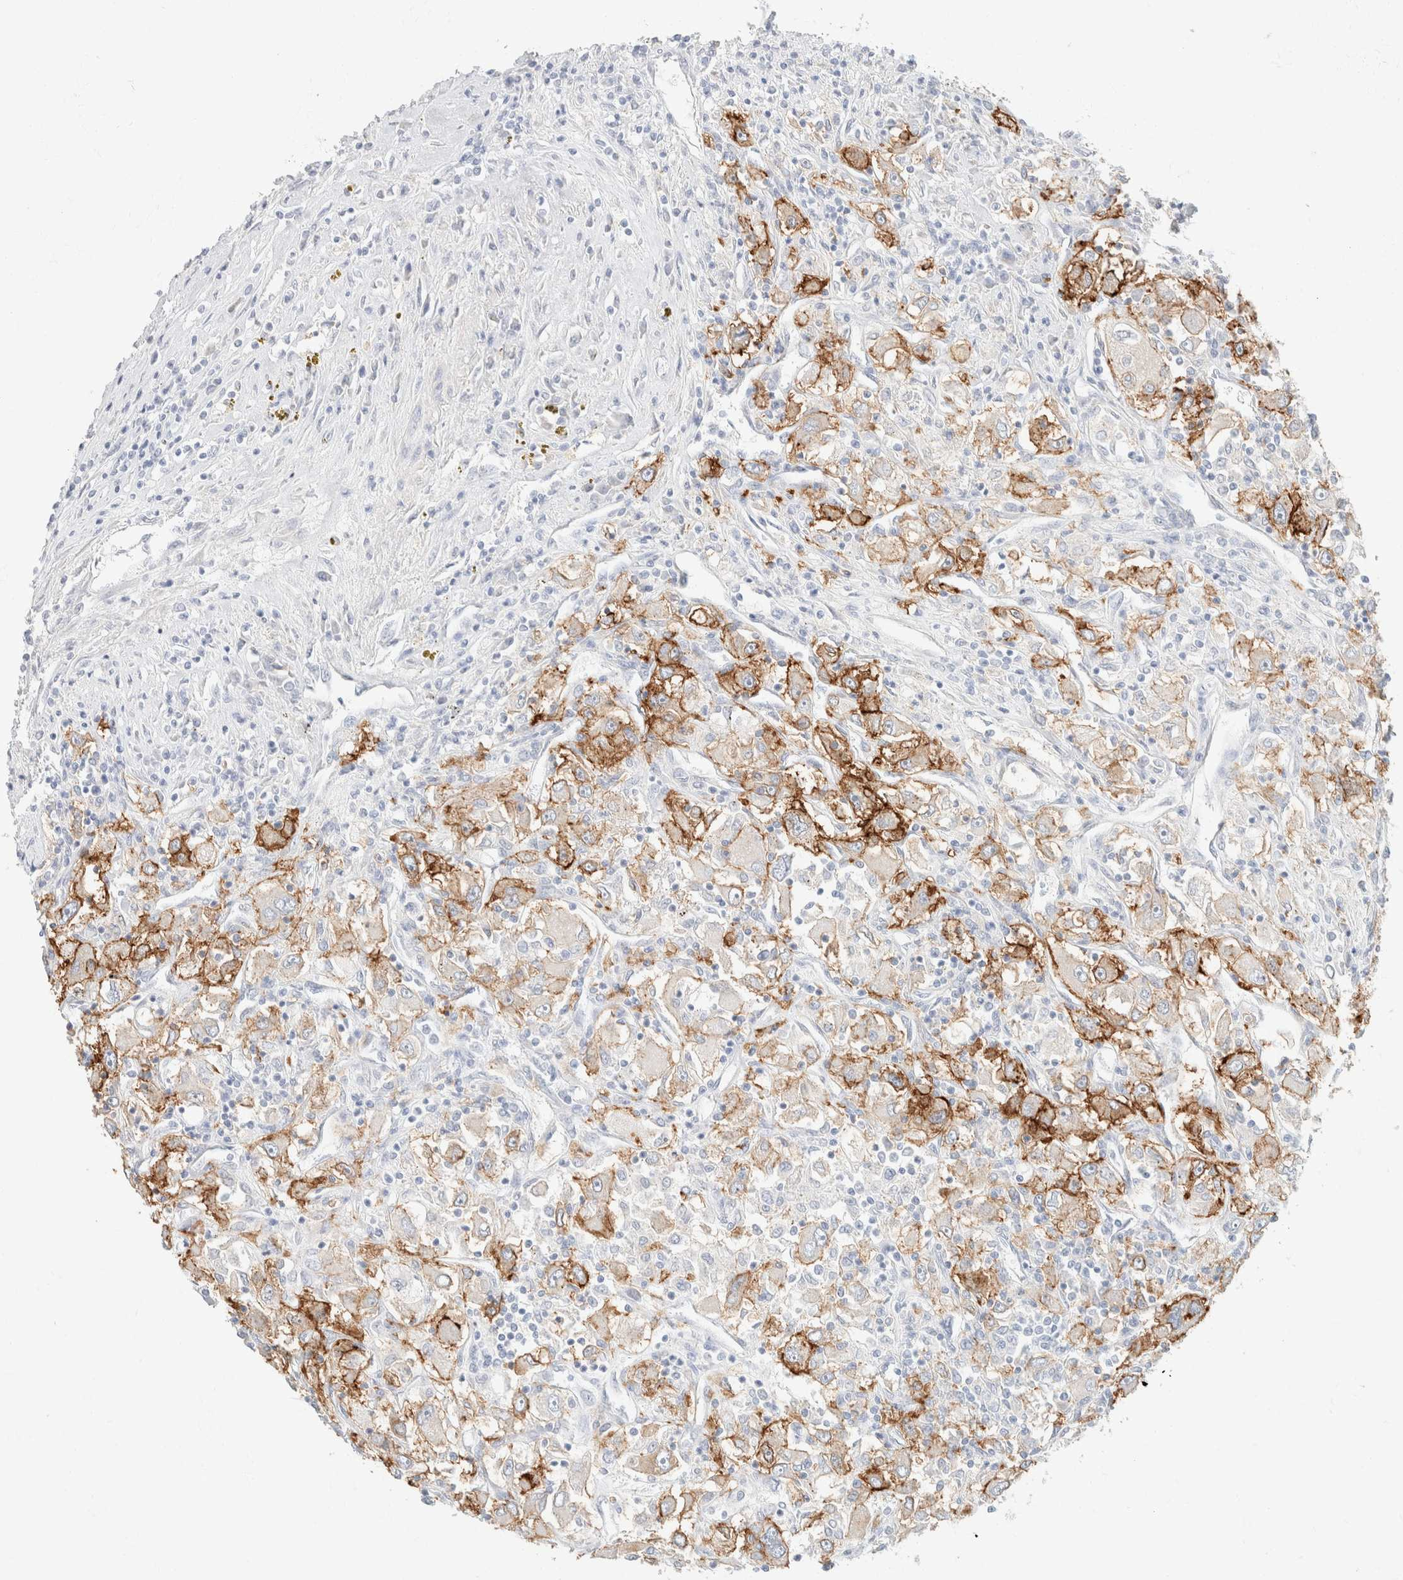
{"staining": {"intensity": "moderate", "quantity": "25%-75%", "location": "cytoplasmic/membranous"}, "tissue": "renal cancer", "cell_type": "Tumor cells", "image_type": "cancer", "snomed": [{"axis": "morphology", "description": "Adenocarcinoma, NOS"}, {"axis": "topography", "description": "Kidney"}], "caption": "Adenocarcinoma (renal) was stained to show a protein in brown. There is medium levels of moderate cytoplasmic/membranous expression in about 25%-75% of tumor cells.", "gene": "CA12", "patient": {"sex": "female", "age": 52}}